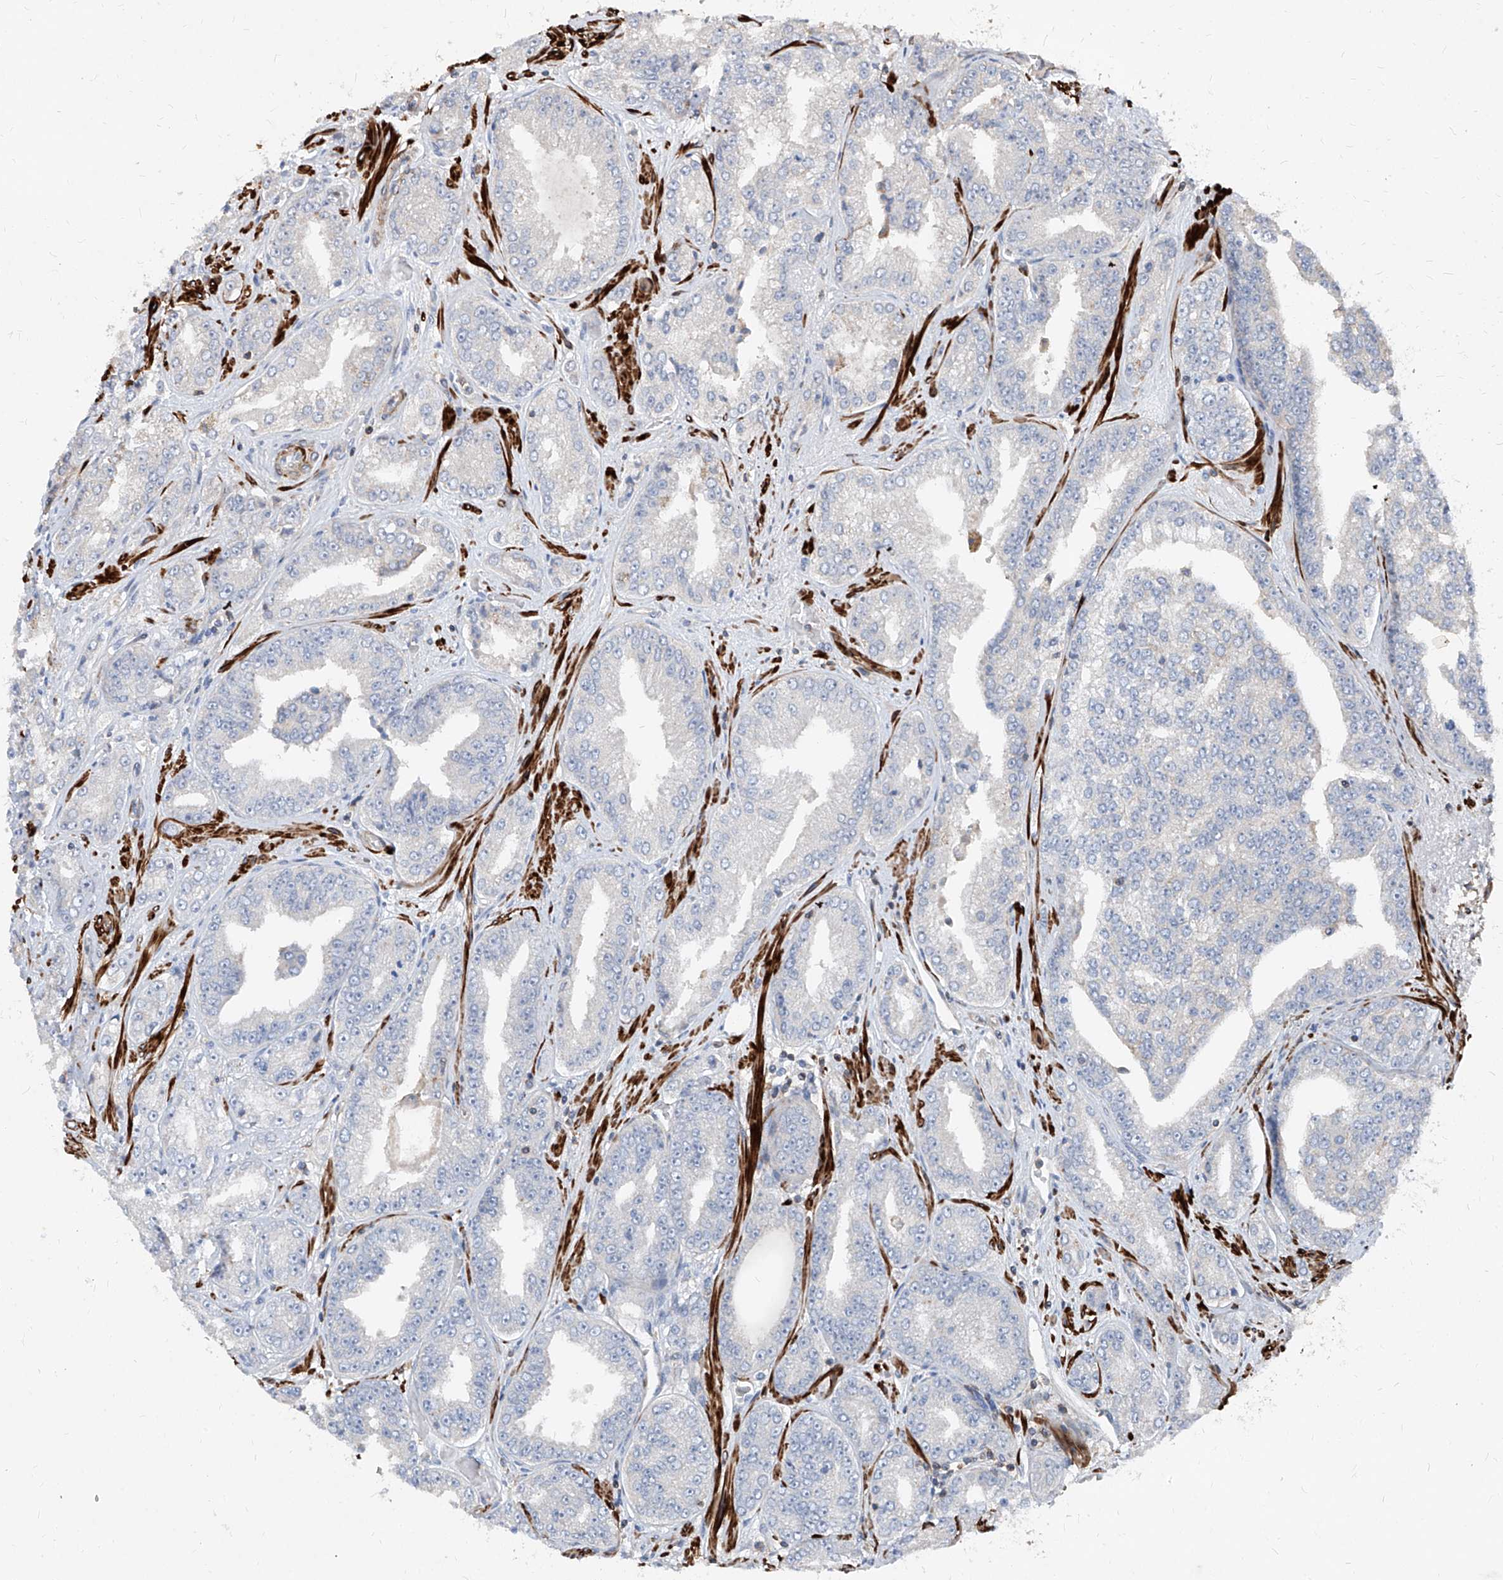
{"staining": {"intensity": "negative", "quantity": "none", "location": "none"}, "tissue": "prostate cancer", "cell_type": "Tumor cells", "image_type": "cancer", "snomed": [{"axis": "morphology", "description": "Adenocarcinoma, High grade"}, {"axis": "topography", "description": "Prostate"}], "caption": "This is a micrograph of immunohistochemistry (IHC) staining of prostate cancer, which shows no staining in tumor cells.", "gene": "UFD1", "patient": {"sex": "male", "age": 71}}